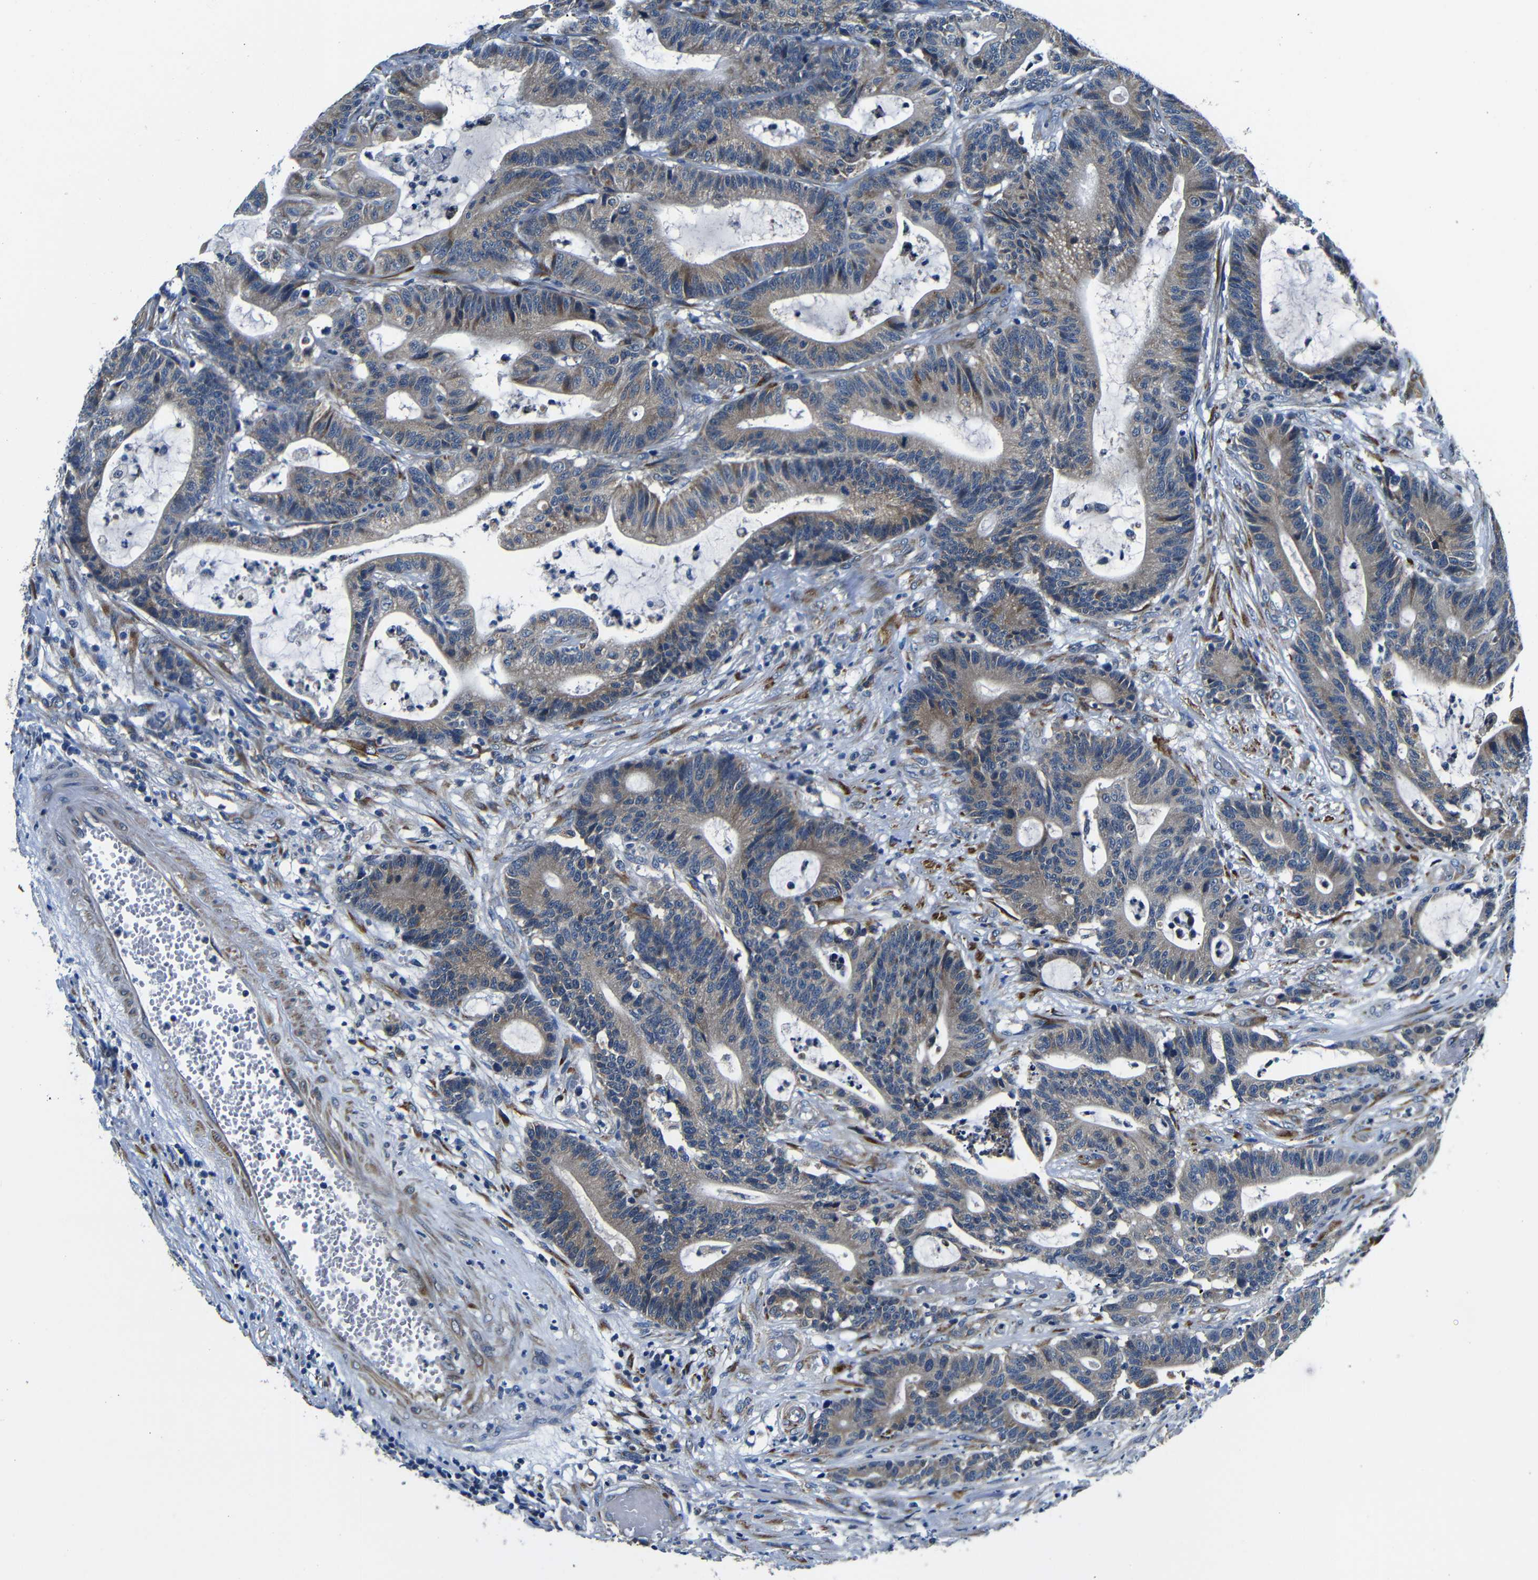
{"staining": {"intensity": "moderate", "quantity": ">75%", "location": "cytoplasmic/membranous"}, "tissue": "colorectal cancer", "cell_type": "Tumor cells", "image_type": "cancer", "snomed": [{"axis": "morphology", "description": "Adenocarcinoma, NOS"}, {"axis": "topography", "description": "Colon"}], "caption": "Human adenocarcinoma (colorectal) stained for a protein (brown) exhibits moderate cytoplasmic/membranous positive expression in about >75% of tumor cells.", "gene": "FKBP14", "patient": {"sex": "female", "age": 84}}